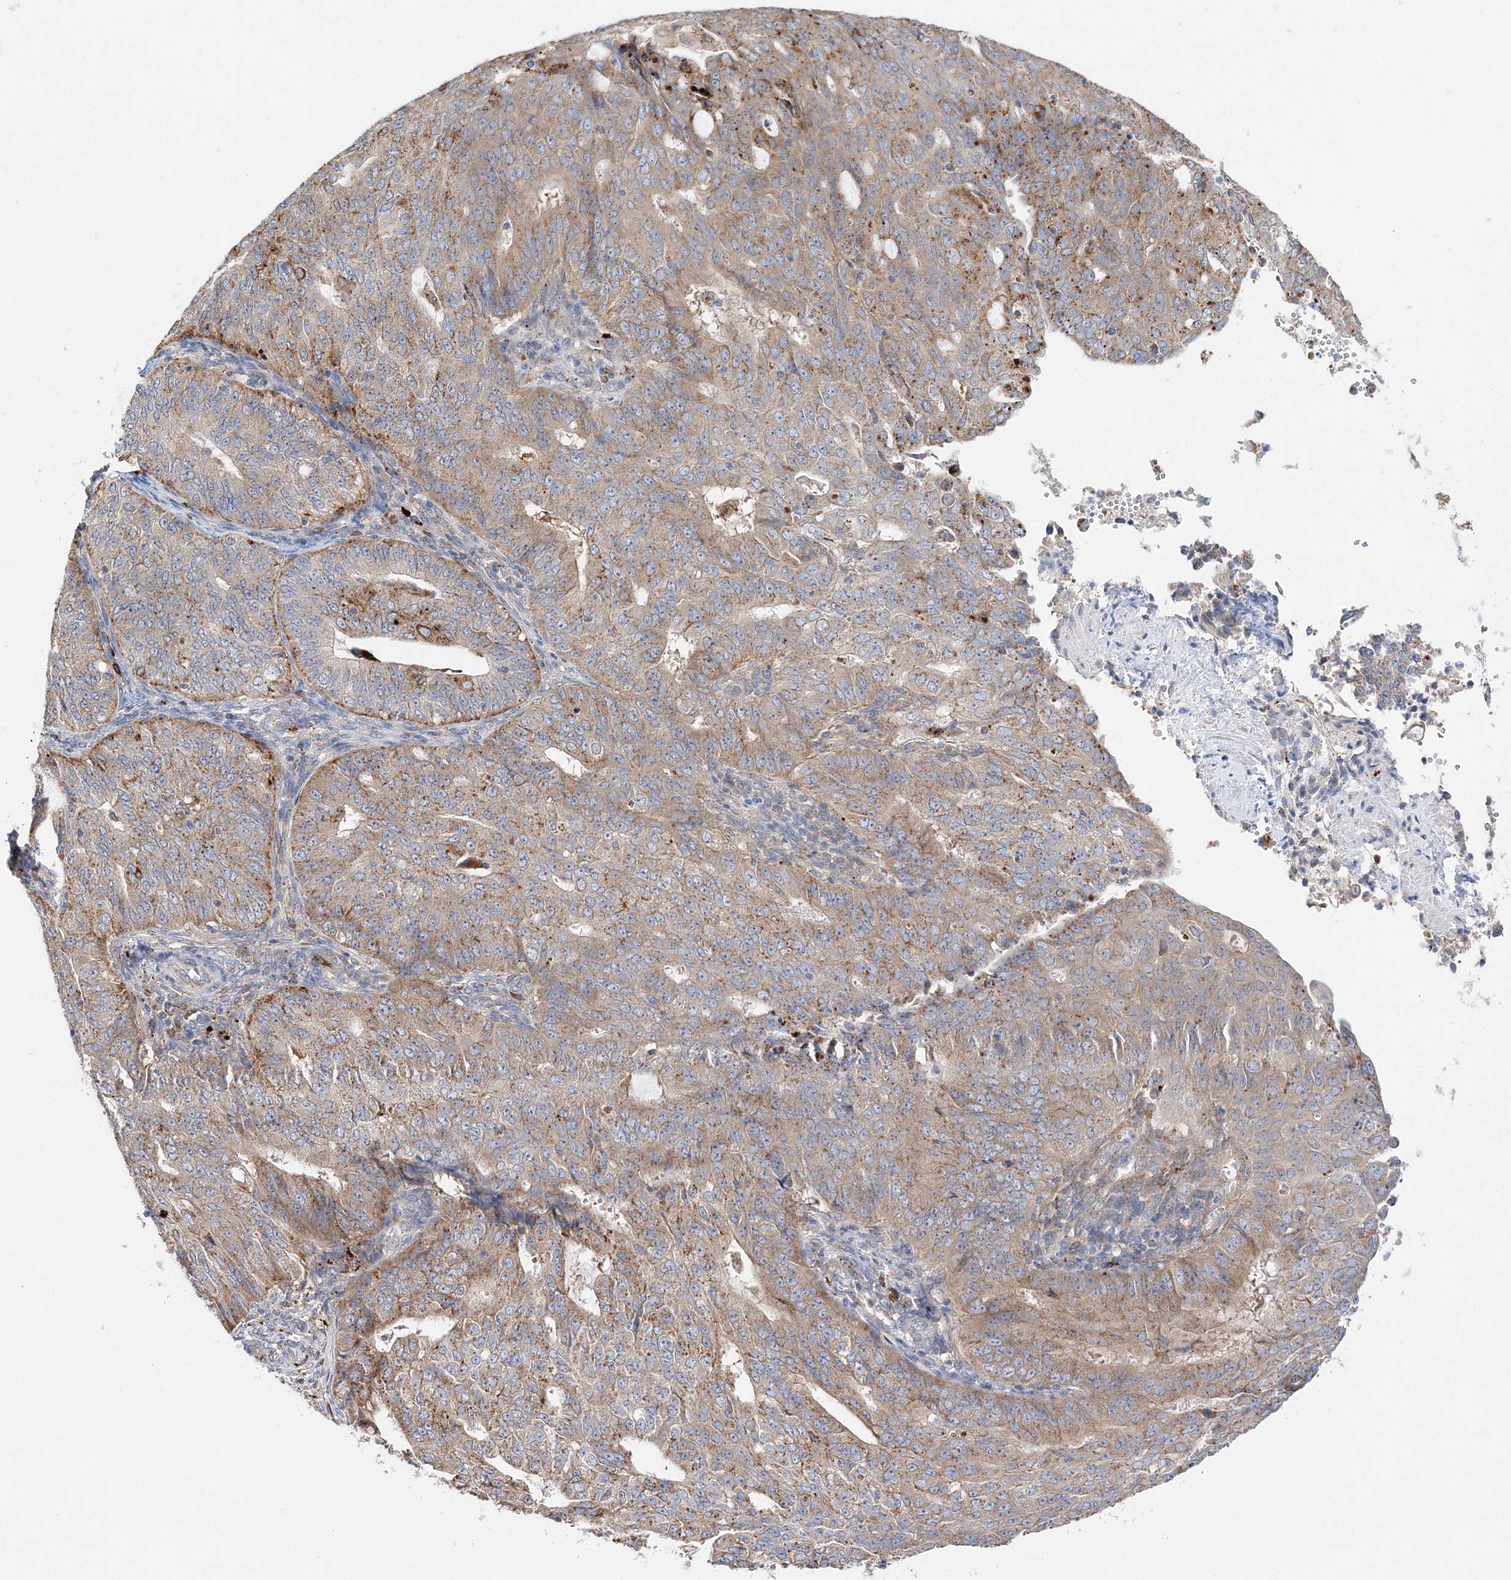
{"staining": {"intensity": "moderate", "quantity": ">75%", "location": "cytoplasmic/membranous"}, "tissue": "endometrial cancer", "cell_type": "Tumor cells", "image_type": "cancer", "snomed": [{"axis": "morphology", "description": "Adenocarcinoma, NOS"}, {"axis": "topography", "description": "Endometrium"}], "caption": "A medium amount of moderate cytoplasmic/membranous expression is appreciated in about >75% of tumor cells in adenocarcinoma (endometrial) tissue. Immunohistochemistry (ihc) stains the protein of interest in brown and the nuclei are stained blue.", "gene": "C3orf38", "patient": {"sex": "female", "age": 32}}